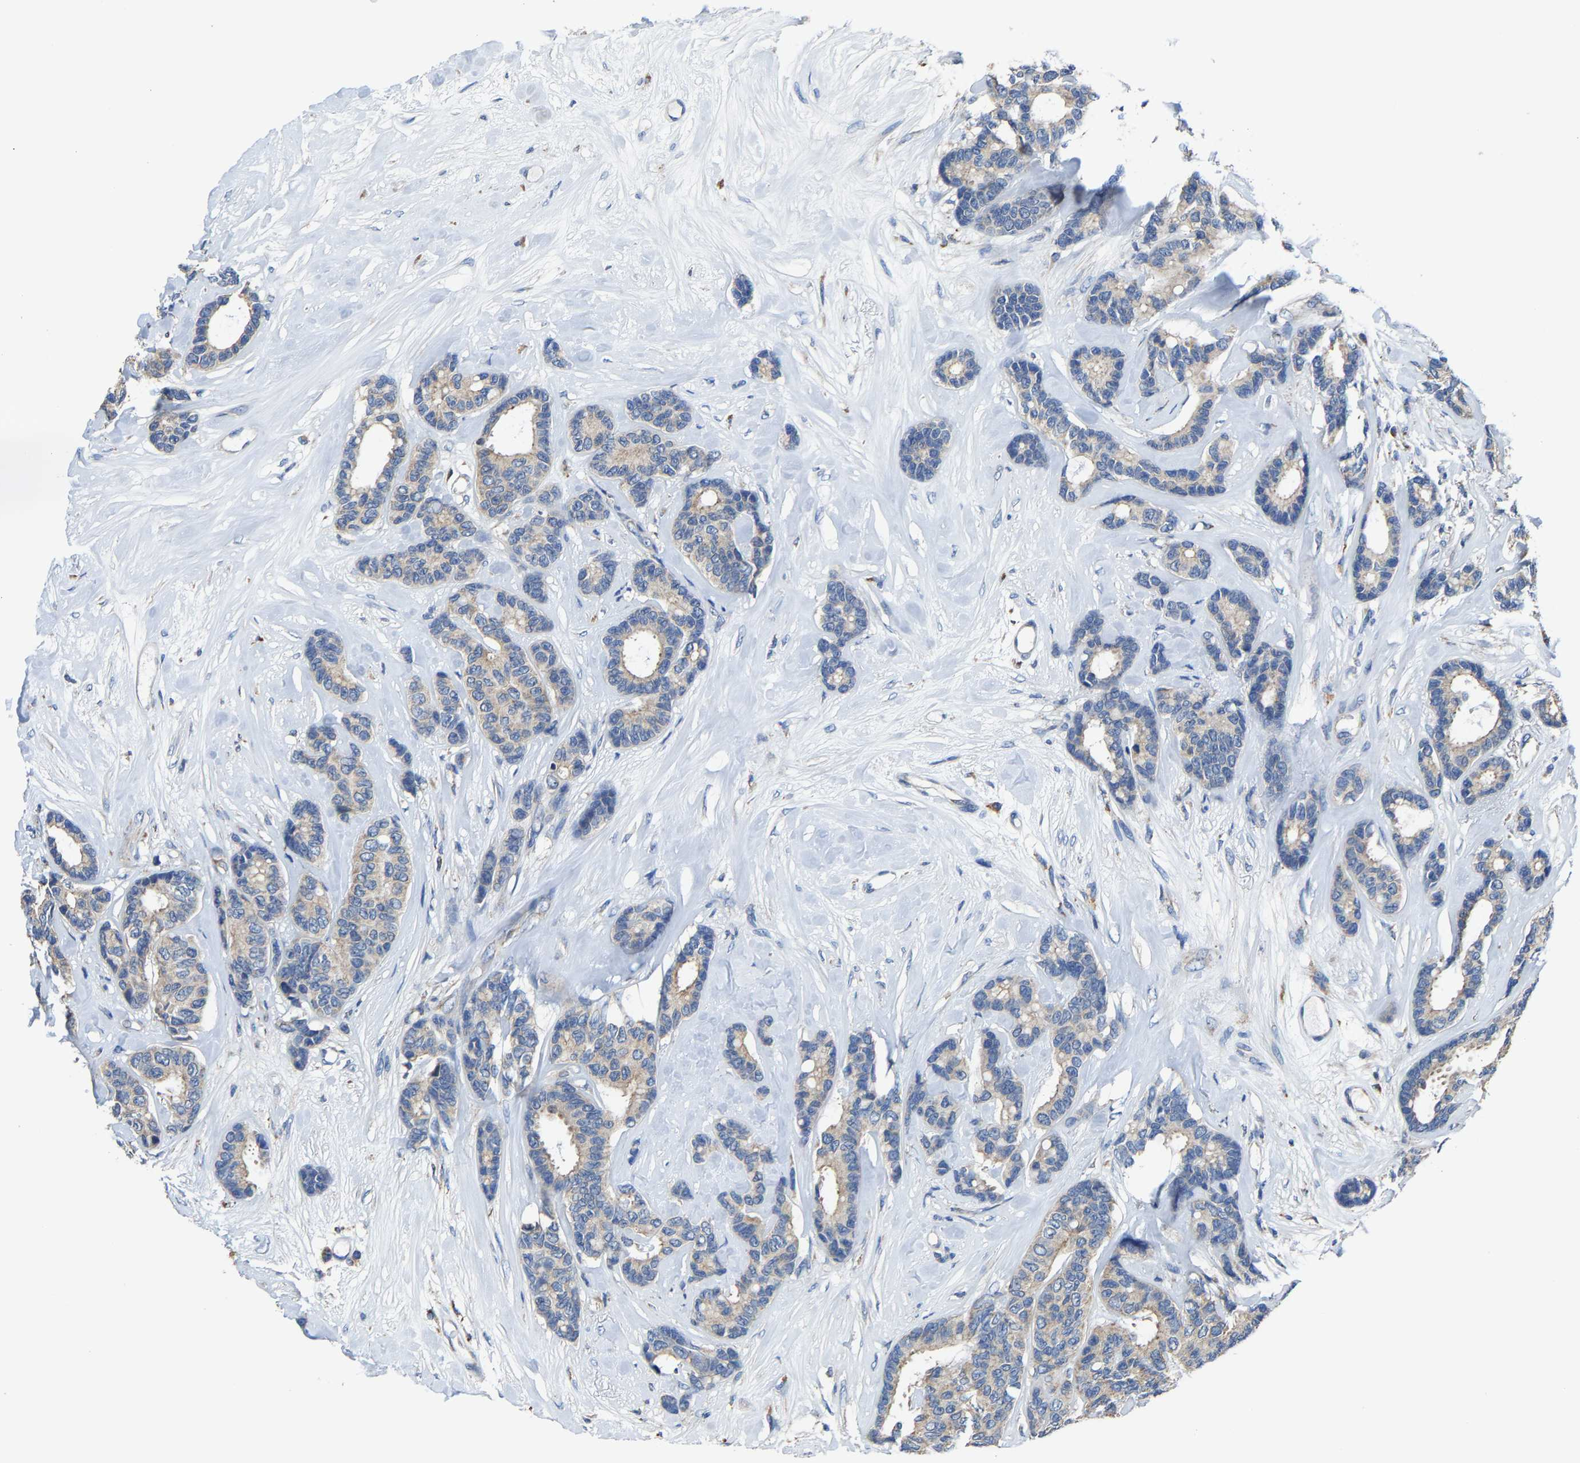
{"staining": {"intensity": "weak", "quantity": ">75%", "location": "cytoplasmic/membranous"}, "tissue": "breast cancer", "cell_type": "Tumor cells", "image_type": "cancer", "snomed": [{"axis": "morphology", "description": "Duct carcinoma"}, {"axis": "topography", "description": "Breast"}], "caption": "A photomicrograph of breast cancer stained for a protein displays weak cytoplasmic/membranous brown staining in tumor cells.", "gene": "AGK", "patient": {"sex": "female", "age": 87}}